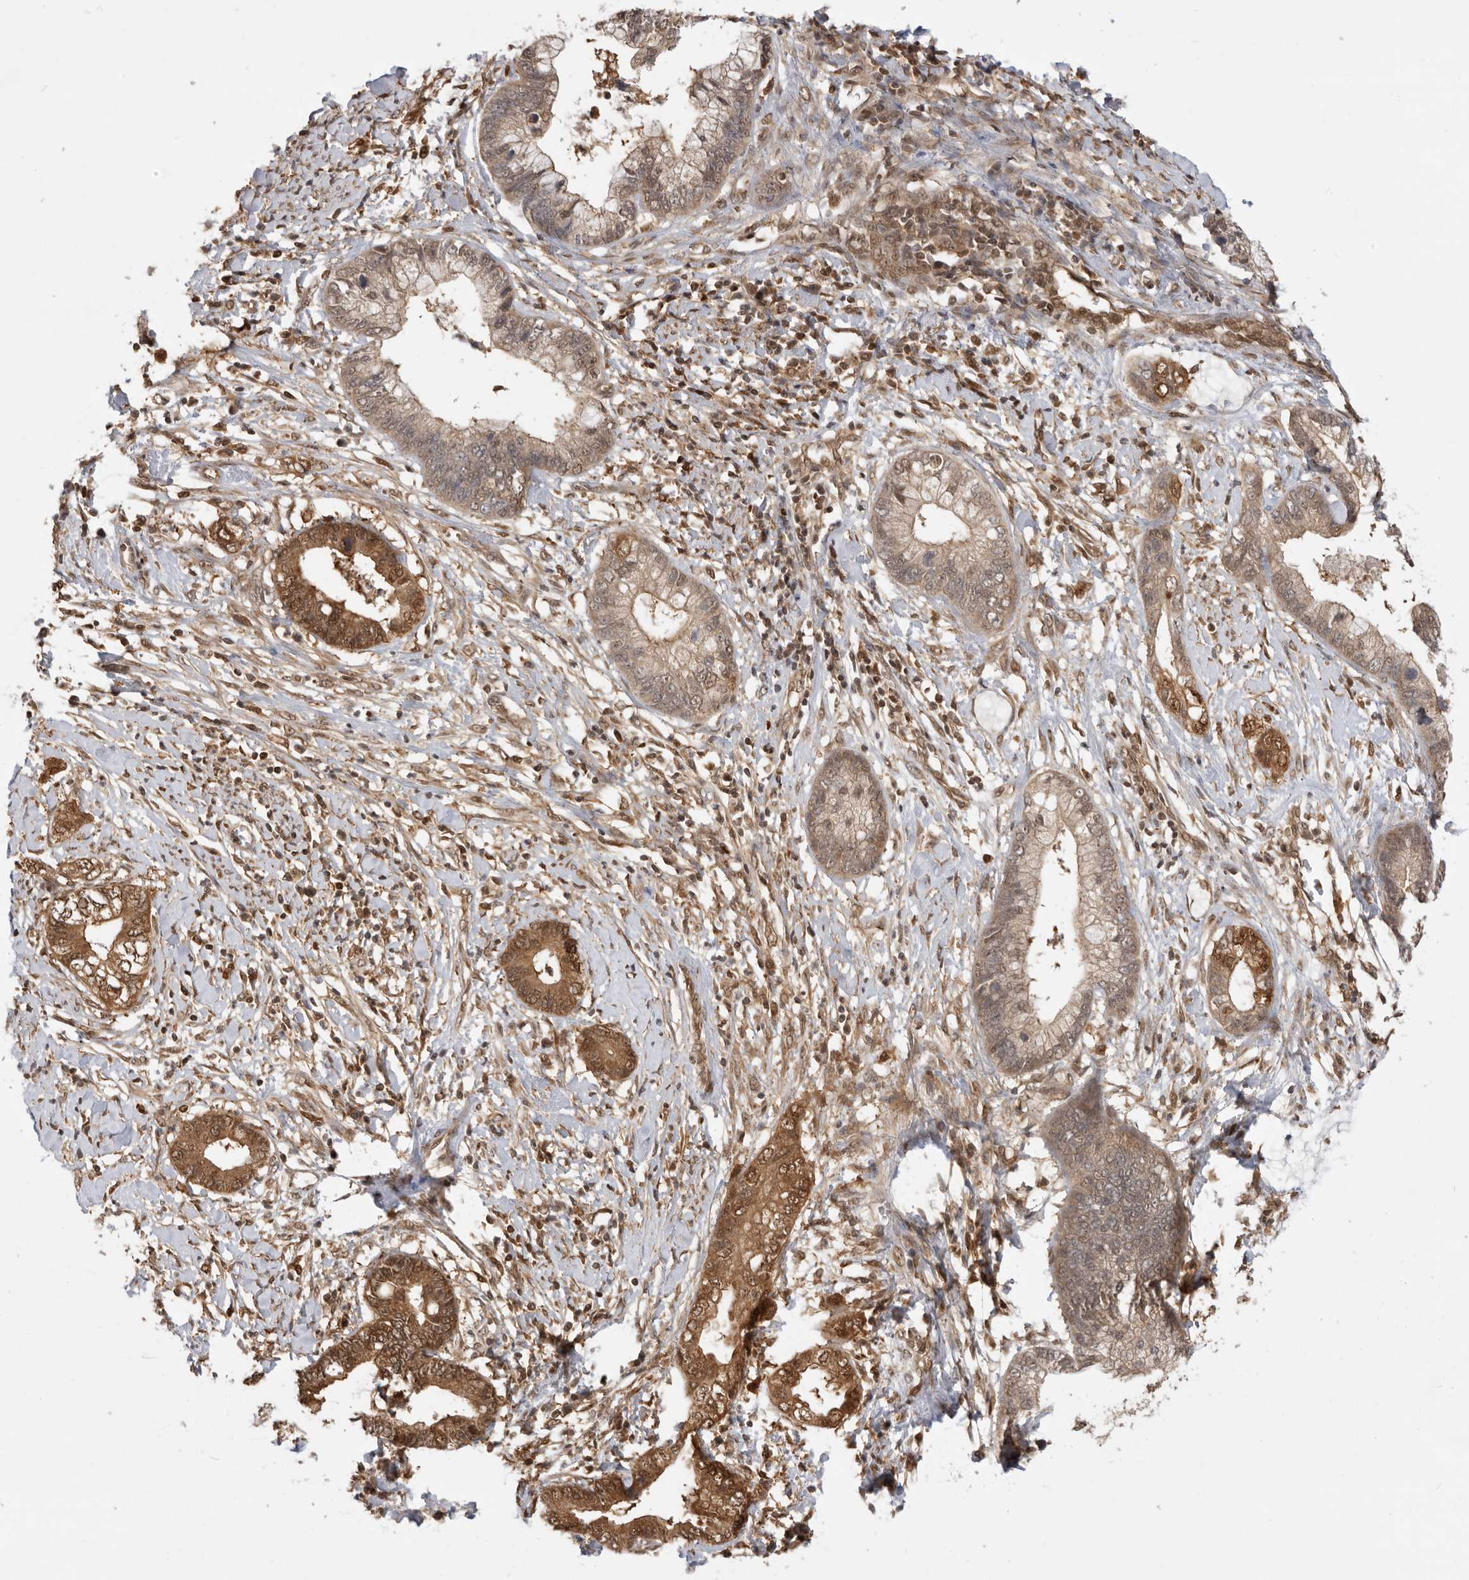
{"staining": {"intensity": "moderate", "quantity": "25%-75%", "location": "cytoplasmic/membranous,nuclear"}, "tissue": "cervical cancer", "cell_type": "Tumor cells", "image_type": "cancer", "snomed": [{"axis": "morphology", "description": "Adenocarcinoma, NOS"}, {"axis": "topography", "description": "Cervix"}], "caption": "A micrograph of human cervical cancer (adenocarcinoma) stained for a protein shows moderate cytoplasmic/membranous and nuclear brown staining in tumor cells.", "gene": "ADPRS", "patient": {"sex": "female", "age": 44}}